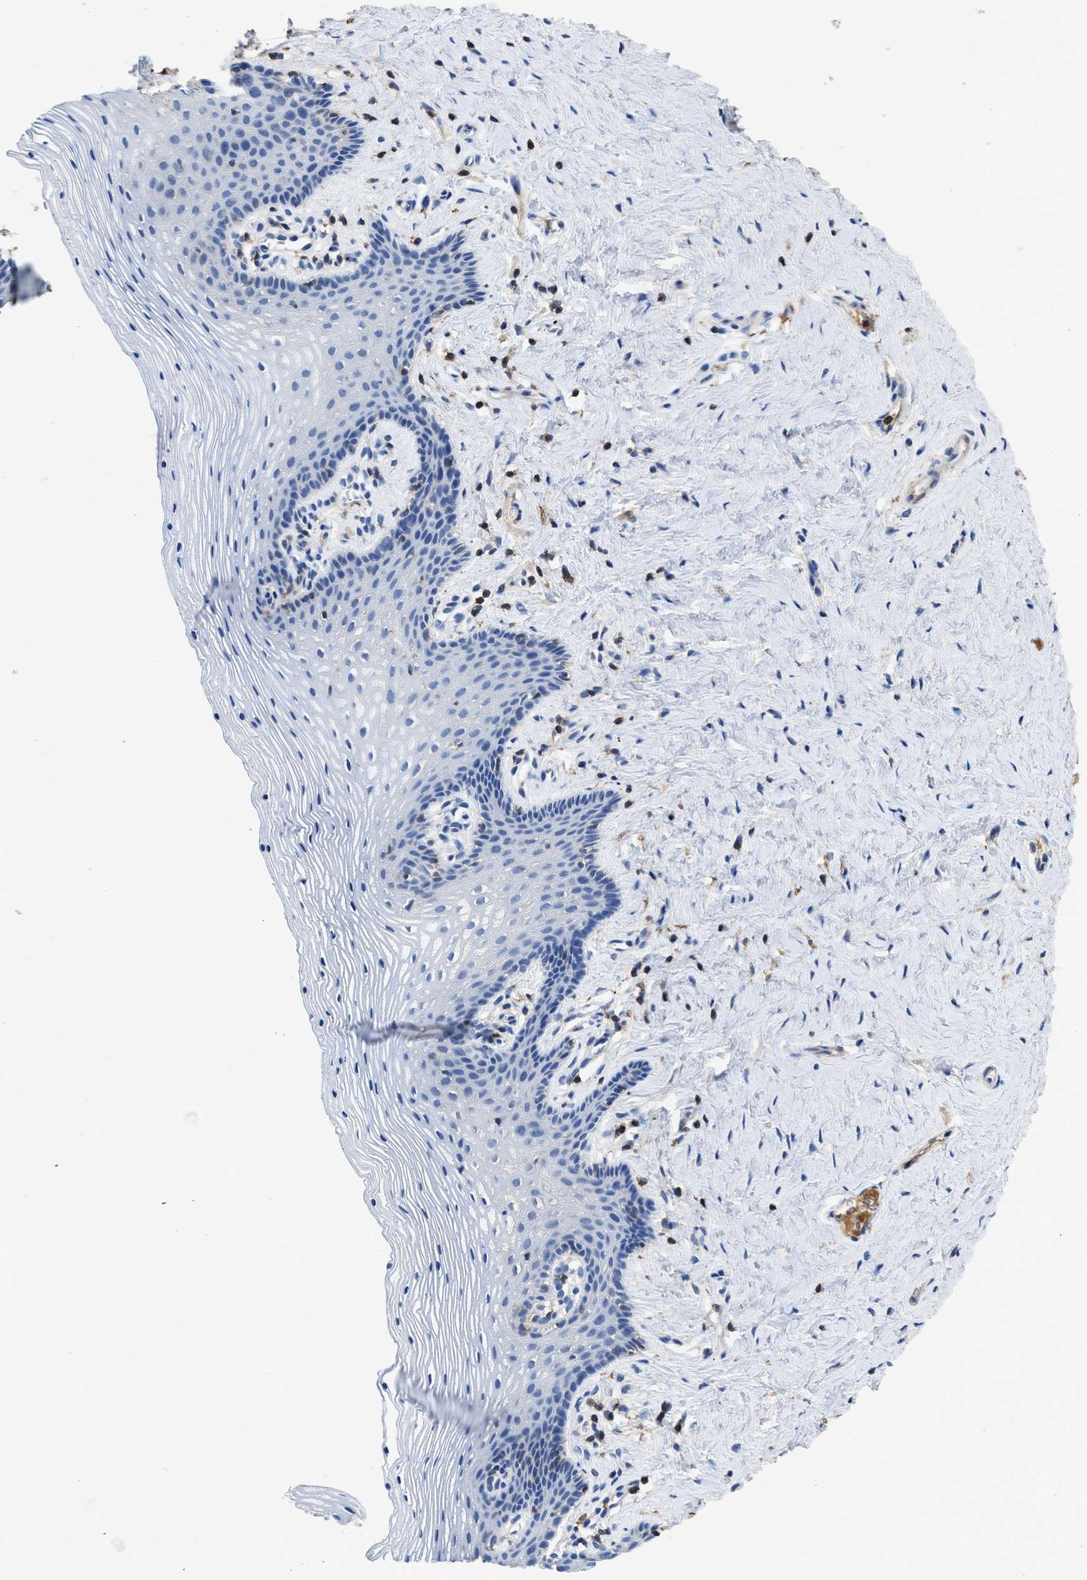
{"staining": {"intensity": "negative", "quantity": "none", "location": "none"}, "tissue": "vagina", "cell_type": "Squamous epithelial cells", "image_type": "normal", "snomed": [{"axis": "morphology", "description": "Normal tissue, NOS"}, {"axis": "topography", "description": "Vagina"}], "caption": "IHC of benign human vagina reveals no positivity in squamous epithelial cells. (Stains: DAB immunohistochemistry (IHC) with hematoxylin counter stain, Microscopy: brightfield microscopy at high magnification).", "gene": "KCNQ4", "patient": {"sex": "female", "age": 32}}